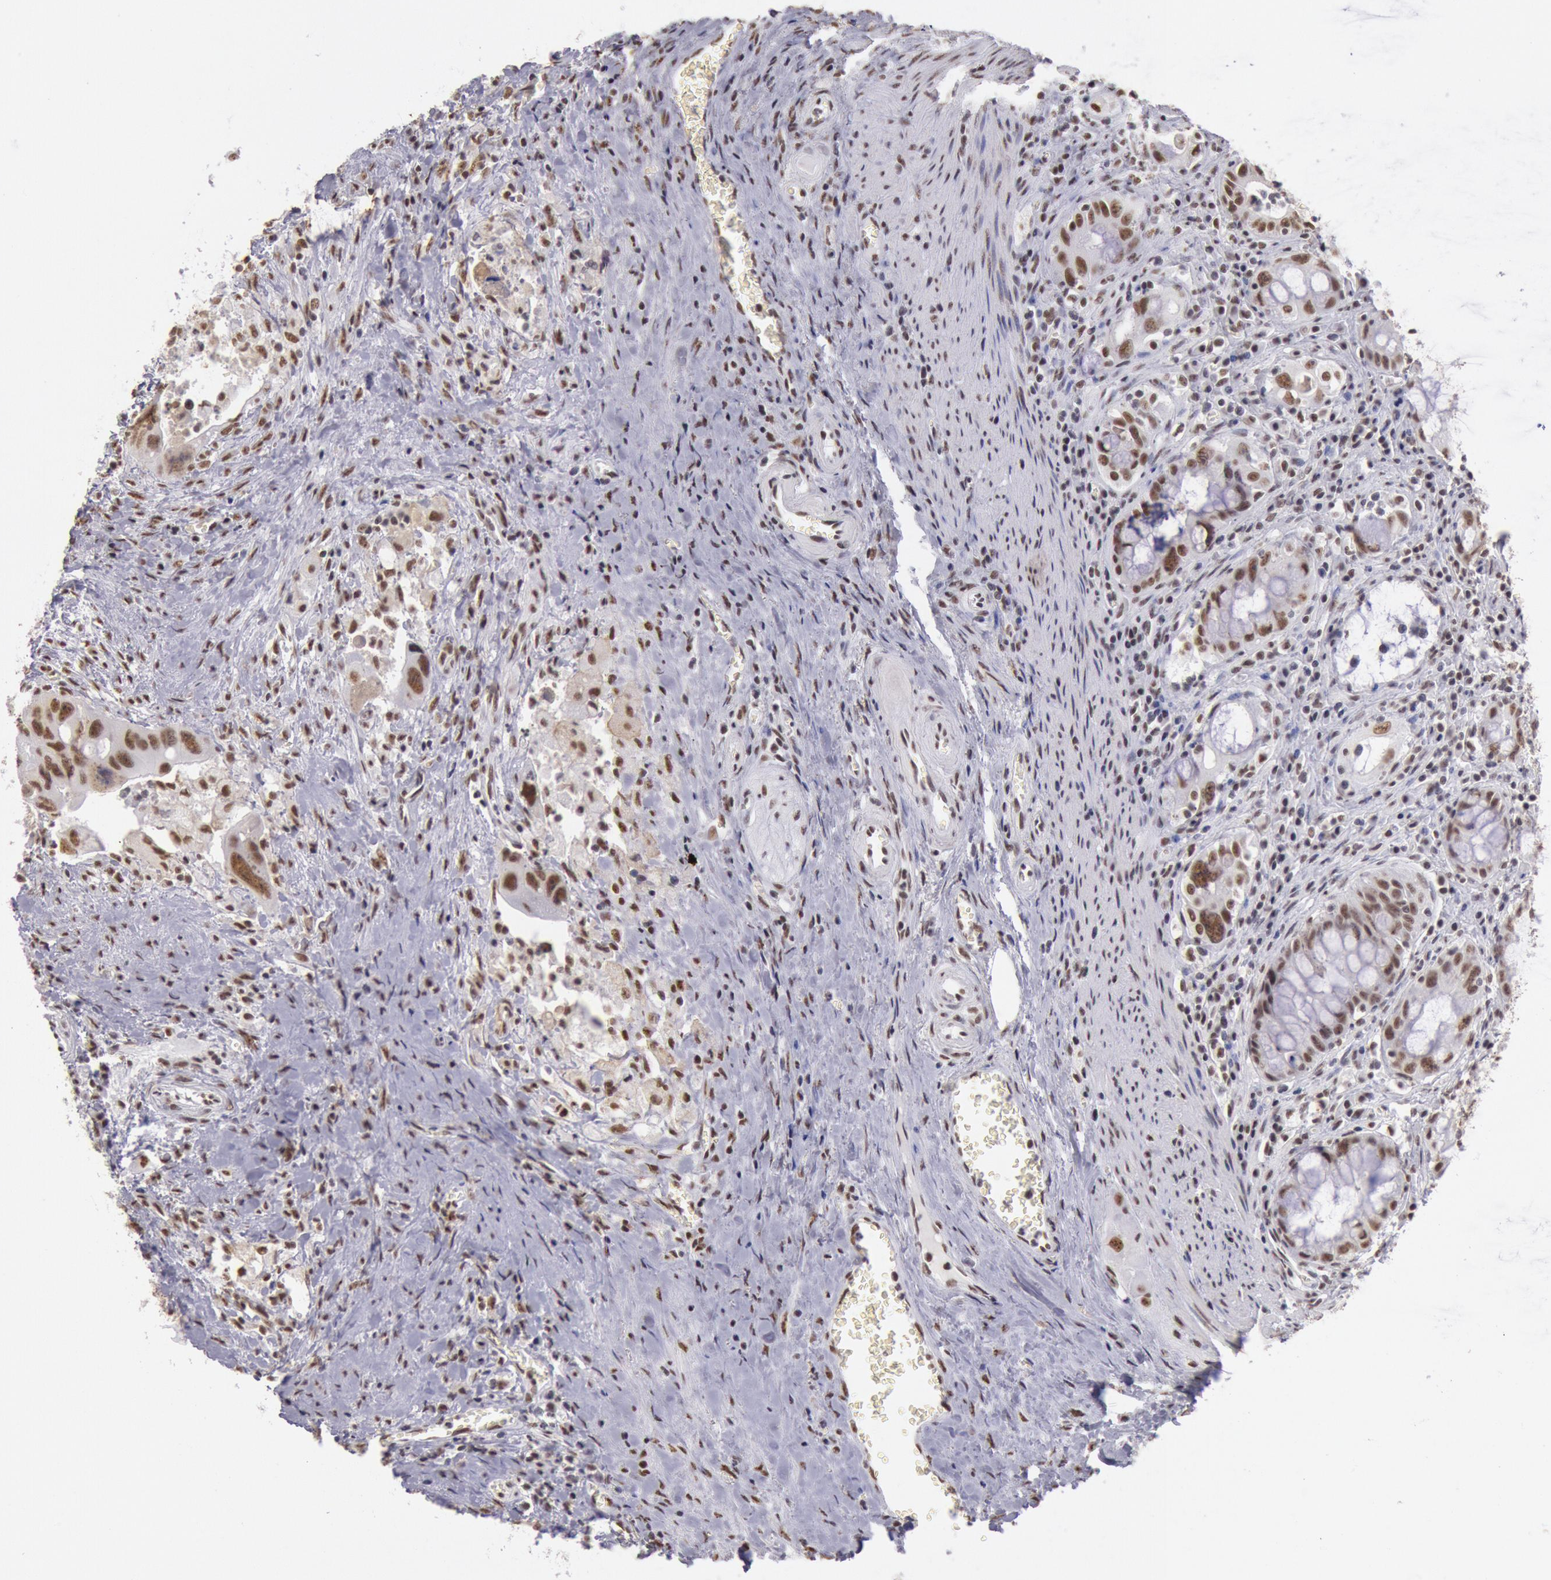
{"staining": {"intensity": "moderate", "quantity": ">75%", "location": "nuclear"}, "tissue": "colorectal cancer", "cell_type": "Tumor cells", "image_type": "cancer", "snomed": [{"axis": "morphology", "description": "Adenocarcinoma, NOS"}, {"axis": "topography", "description": "Rectum"}], "caption": "A medium amount of moderate nuclear positivity is present in approximately >75% of tumor cells in colorectal cancer (adenocarcinoma) tissue.", "gene": "SNRPD3", "patient": {"sex": "male", "age": 70}}